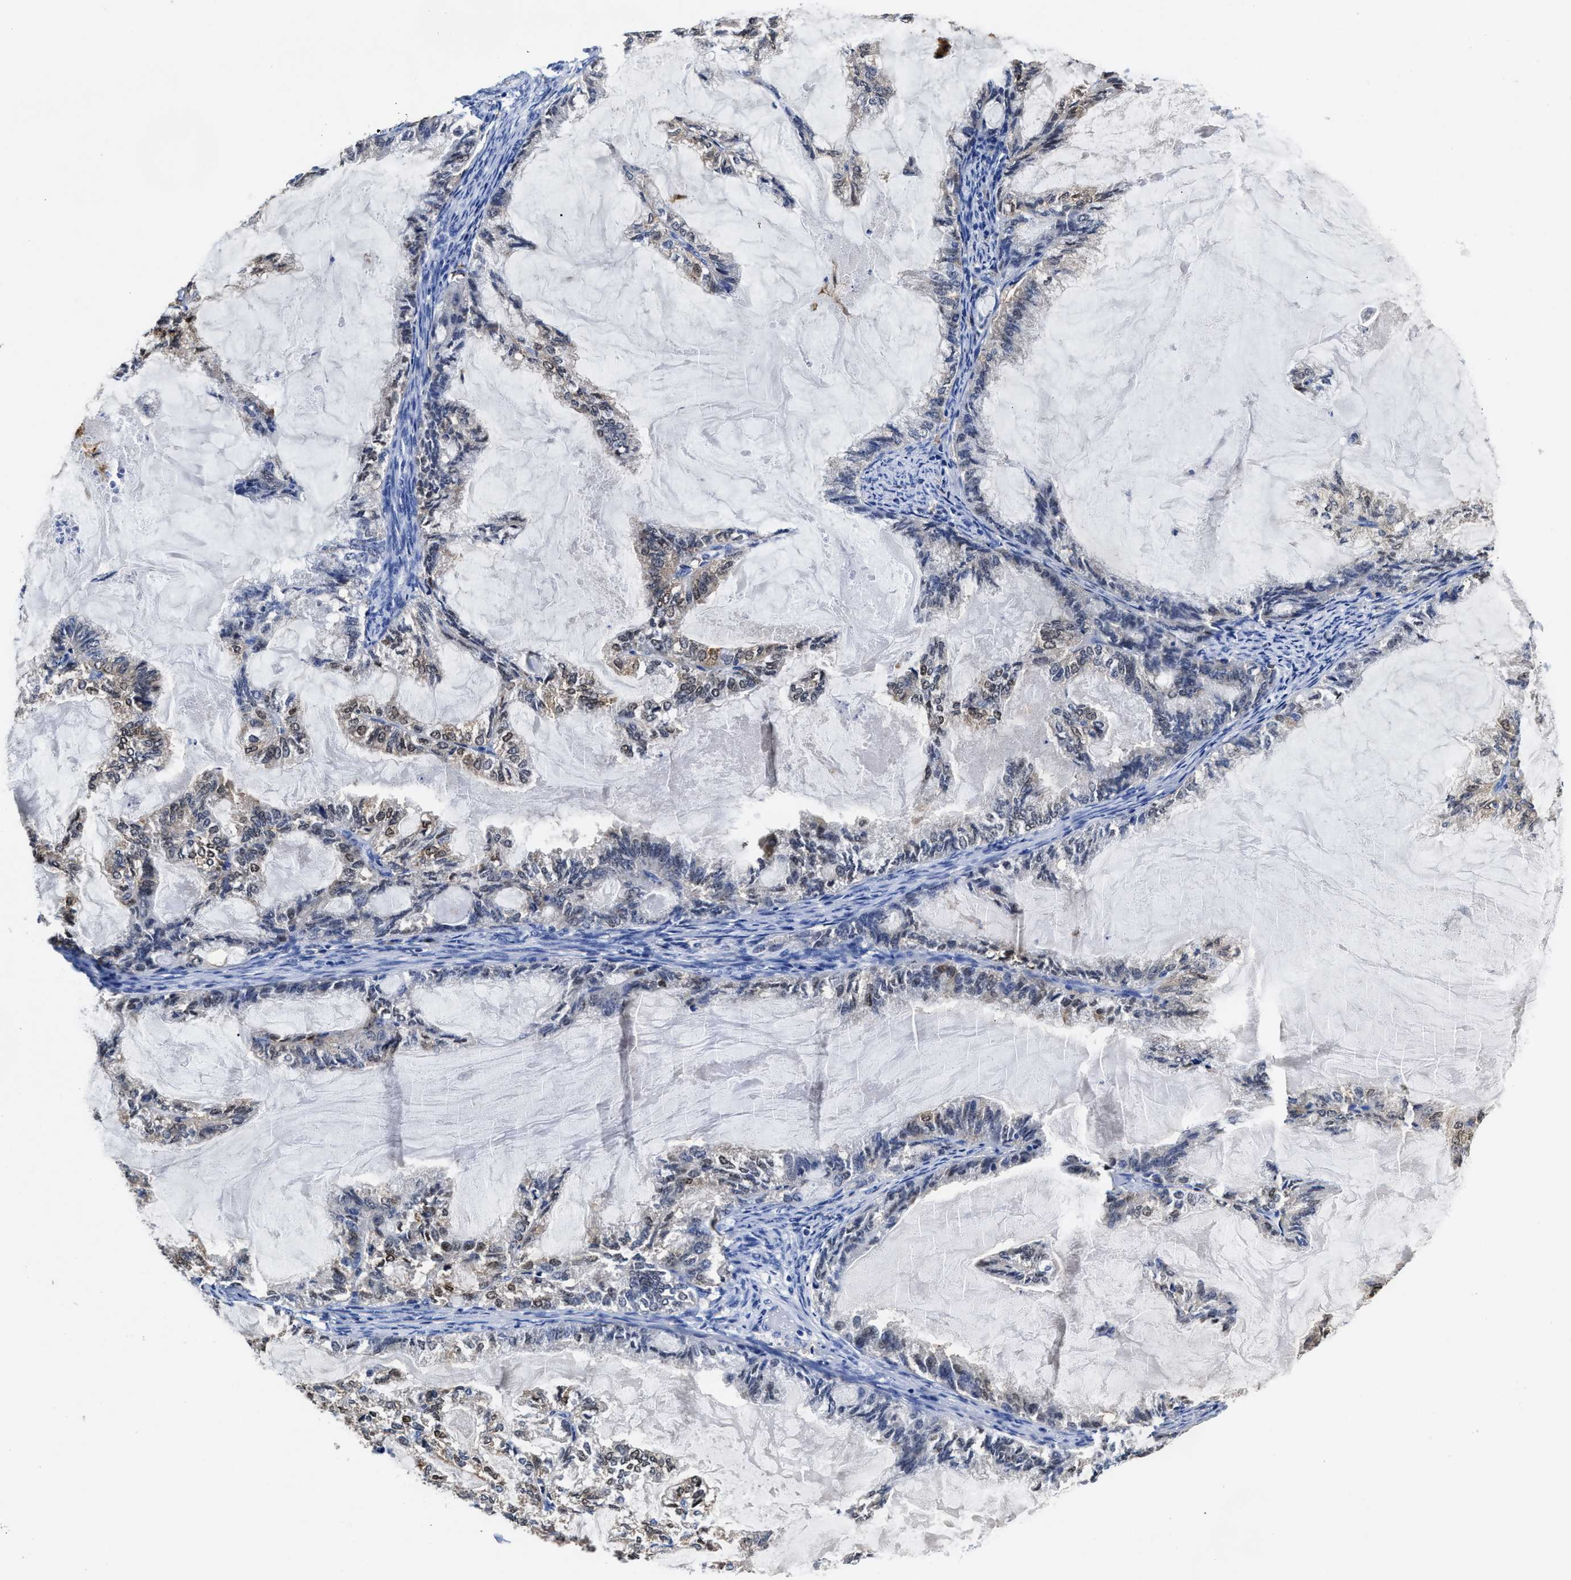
{"staining": {"intensity": "weak", "quantity": "<25%", "location": "nuclear"}, "tissue": "endometrial cancer", "cell_type": "Tumor cells", "image_type": "cancer", "snomed": [{"axis": "morphology", "description": "Adenocarcinoma, NOS"}, {"axis": "topography", "description": "Endometrium"}], "caption": "Endometrial adenocarcinoma was stained to show a protein in brown. There is no significant positivity in tumor cells. (Brightfield microscopy of DAB (3,3'-diaminobenzidine) immunohistochemistry (IHC) at high magnification).", "gene": "PRPF4B", "patient": {"sex": "female", "age": 86}}